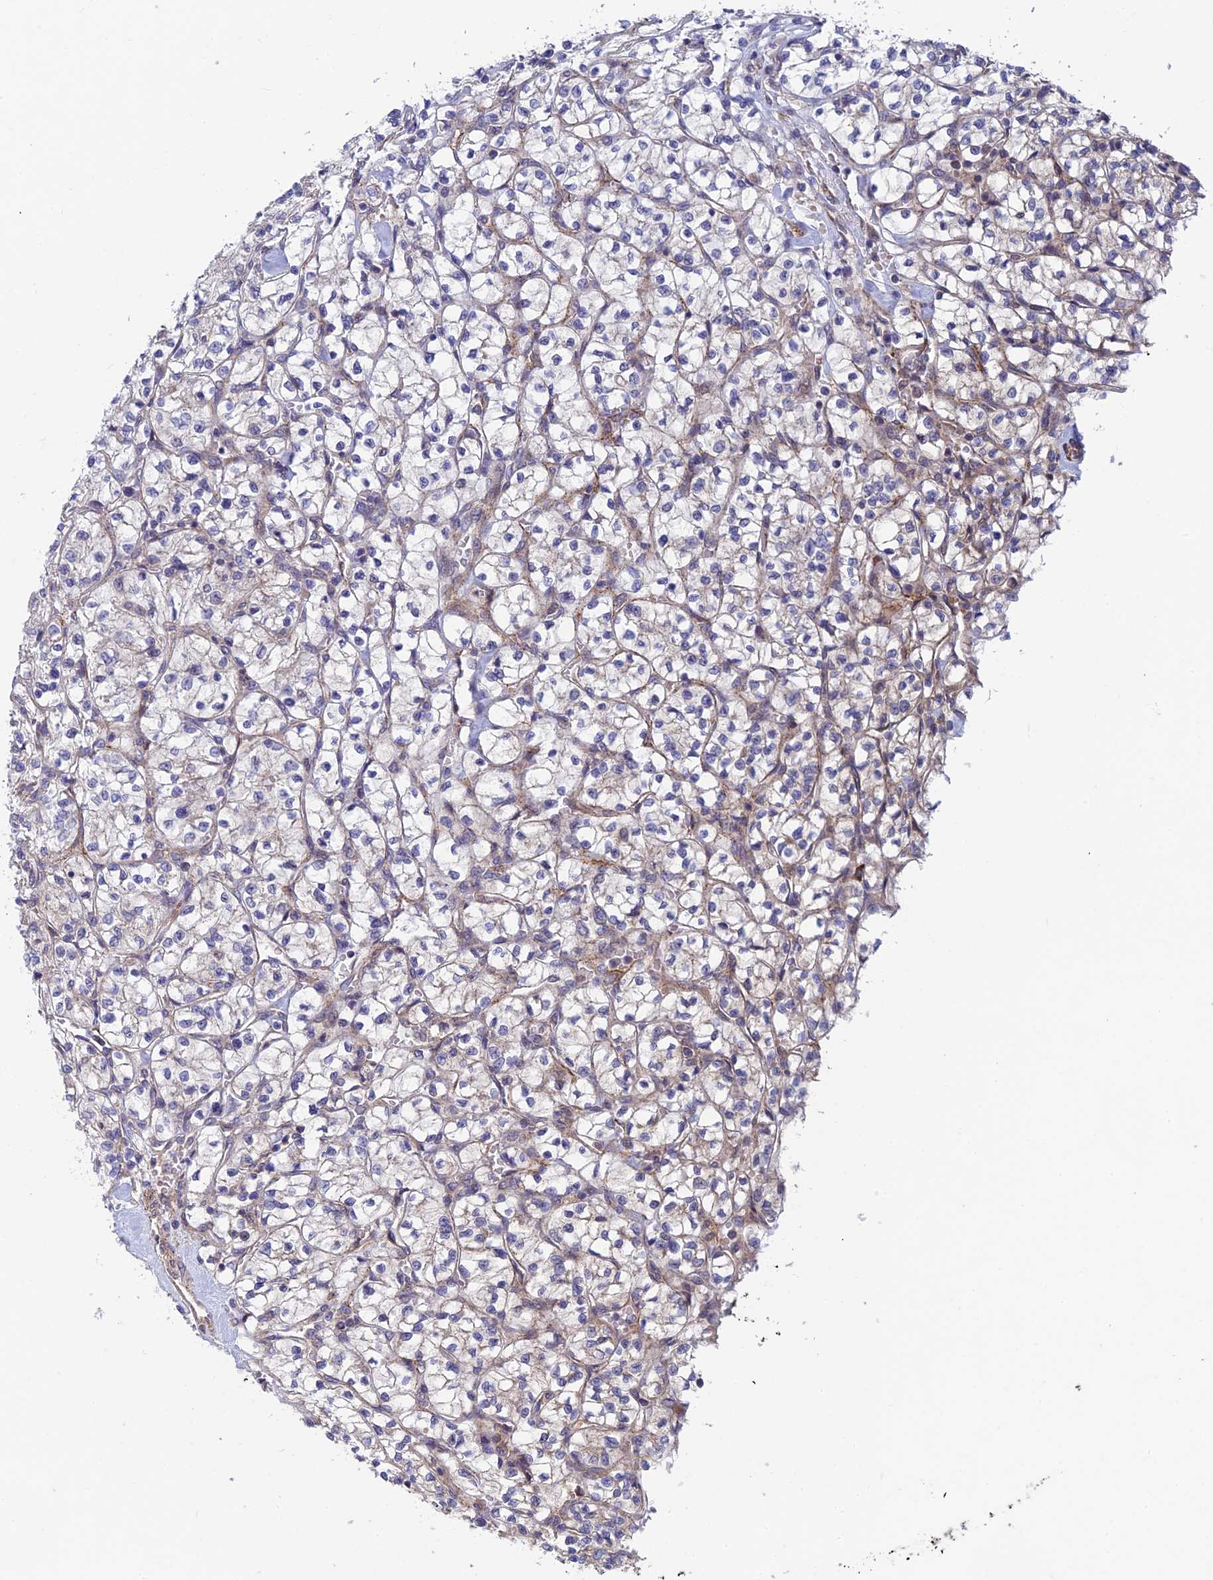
{"staining": {"intensity": "negative", "quantity": "none", "location": "none"}, "tissue": "renal cancer", "cell_type": "Tumor cells", "image_type": "cancer", "snomed": [{"axis": "morphology", "description": "Adenocarcinoma, NOS"}, {"axis": "topography", "description": "Kidney"}], "caption": "IHC of adenocarcinoma (renal) reveals no positivity in tumor cells.", "gene": "UROS", "patient": {"sex": "female", "age": 64}}